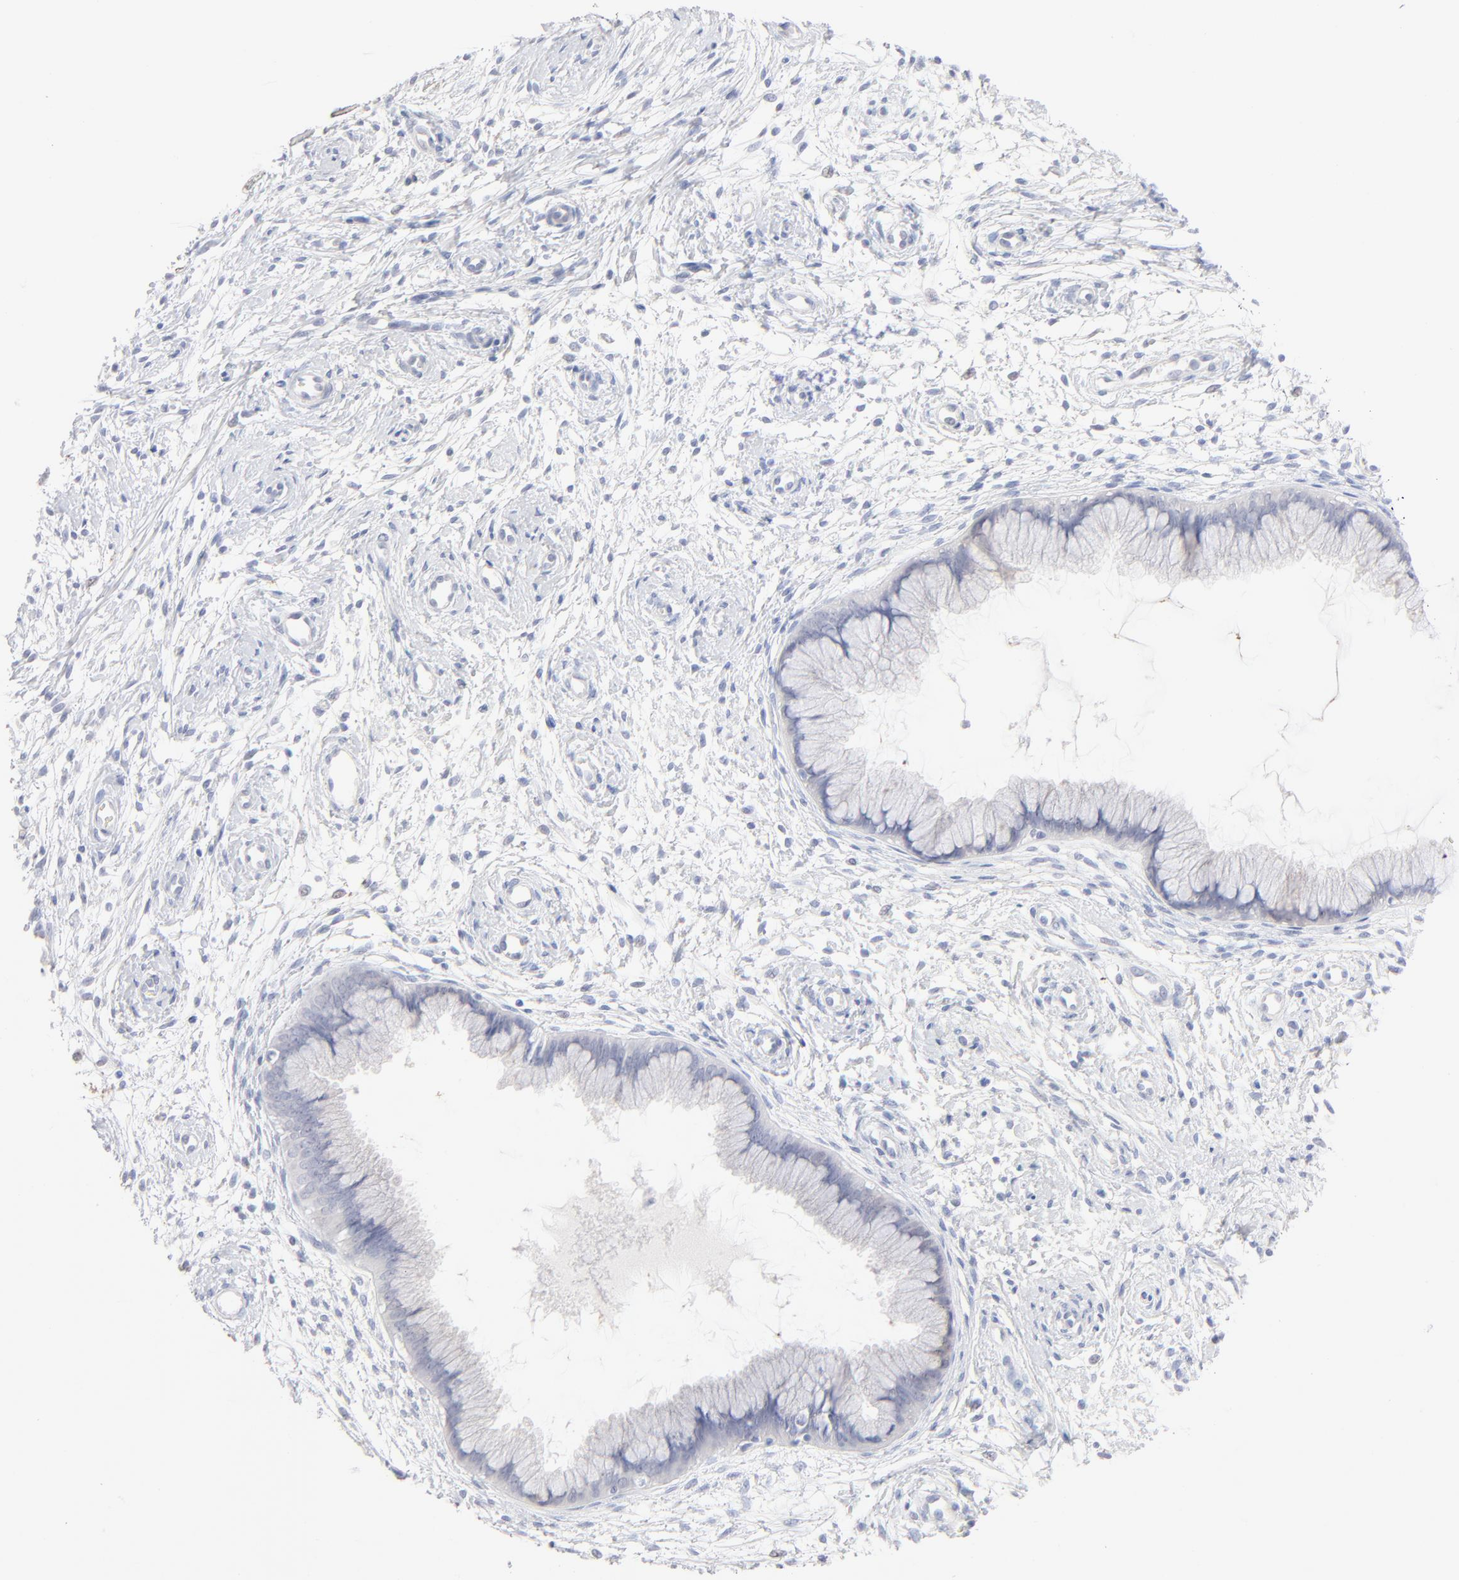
{"staining": {"intensity": "negative", "quantity": "none", "location": "none"}, "tissue": "cervix", "cell_type": "Glandular cells", "image_type": "normal", "snomed": [{"axis": "morphology", "description": "Normal tissue, NOS"}, {"axis": "topography", "description": "Cervix"}], "caption": "Protein analysis of normal cervix exhibits no significant expression in glandular cells. (DAB (3,3'-diaminobenzidine) immunohistochemistry, high magnification).", "gene": "ONECUT1", "patient": {"sex": "female", "age": 39}}